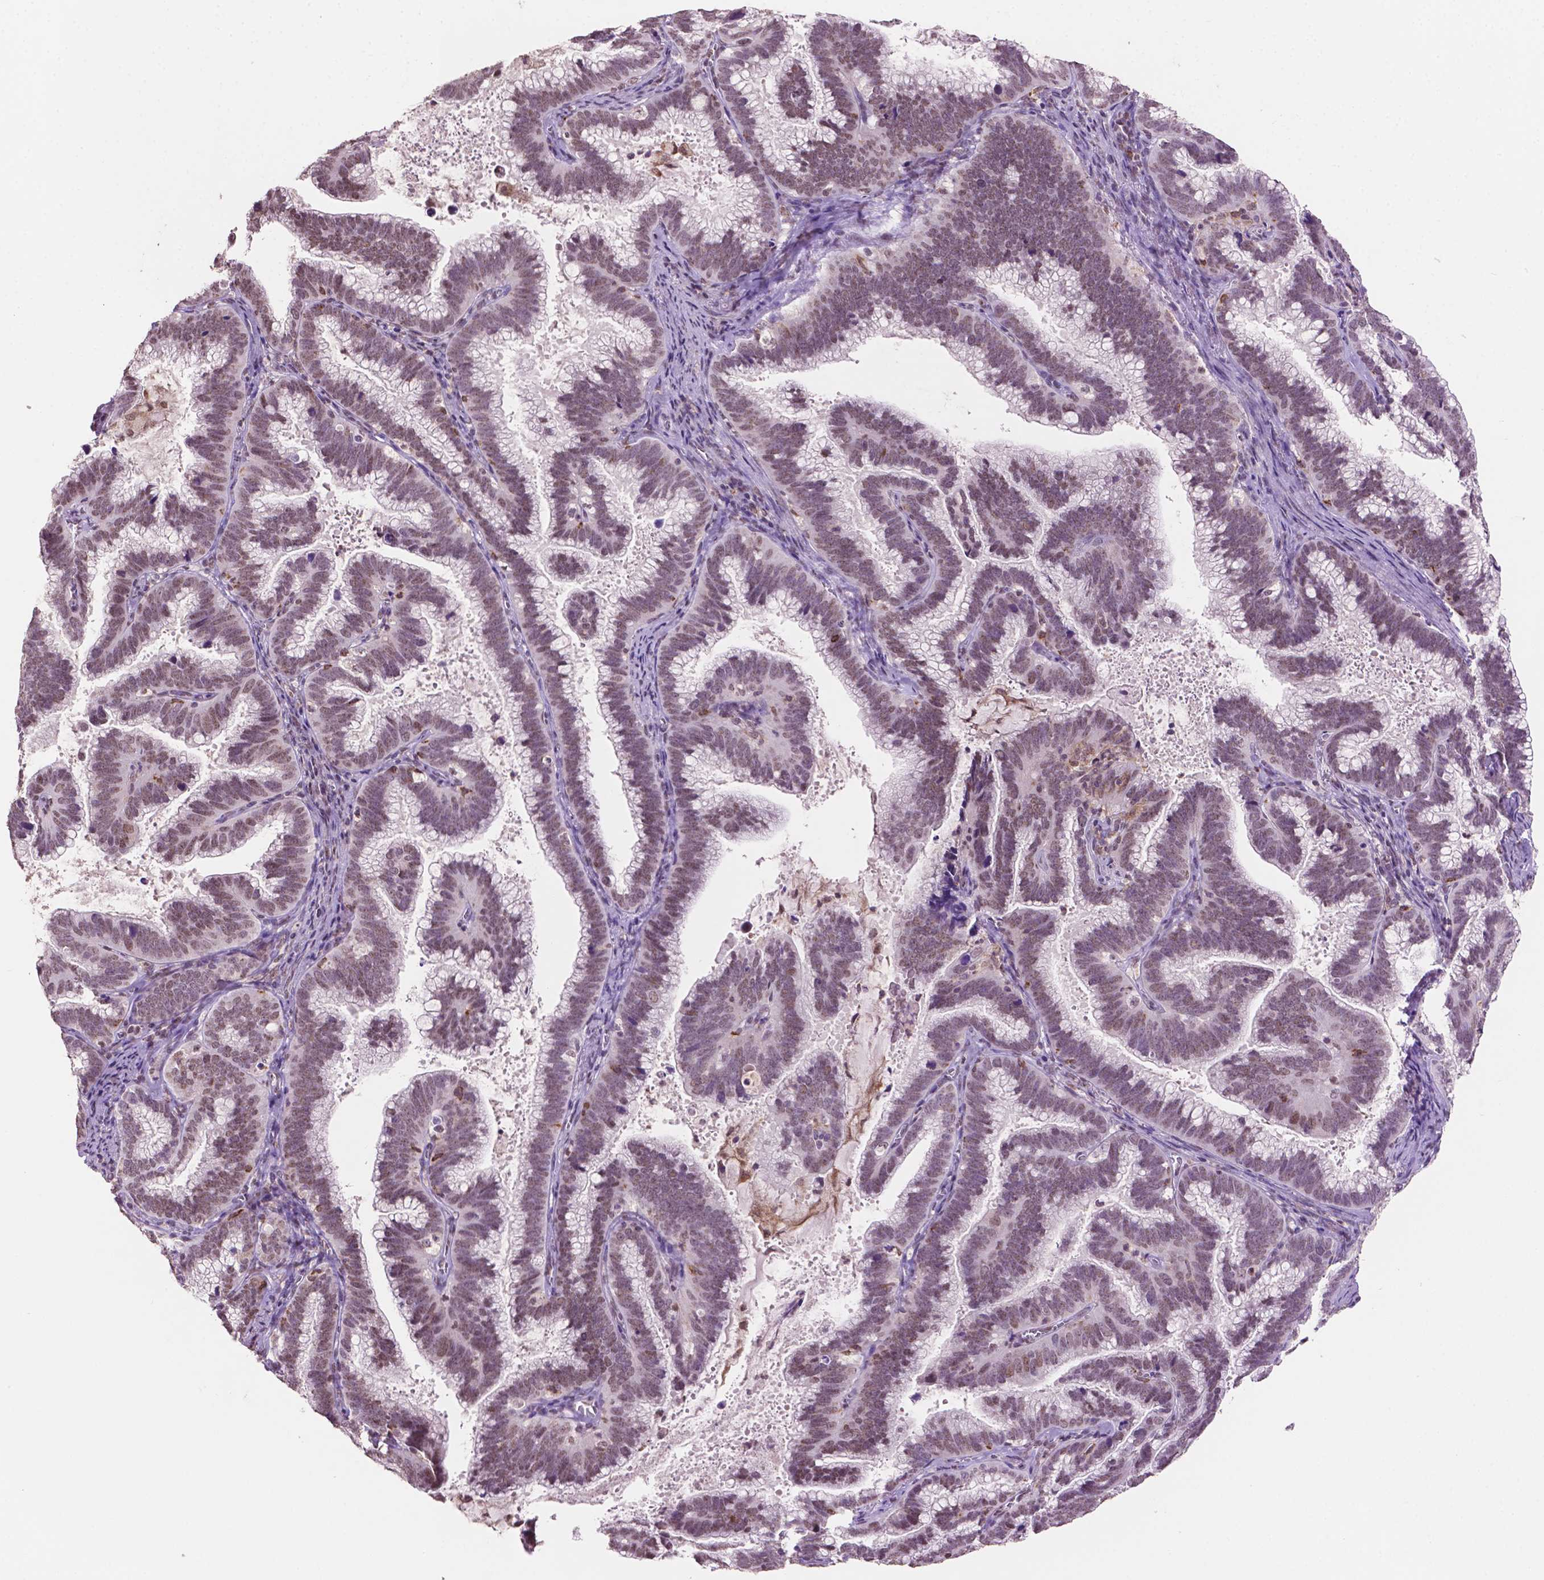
{"staining": {"intensity": "weak", "quantity": ">75%", "location": "nuclear"}, "tissue": "cervical cancer", "cell_type": "Tumor cells", "image_type": "cancer", "snomed": [{"axis": "morphology", "description": "Adenocarcinoma, NOS"}, {"axis": "topography", "description": "Cervix"}], "caption": "This photomicrograph demonstrates immunohistochemistry (IHC) staining of human adenocarcinoma (cervical), with low weak nuclear expression in approximately >75% of tumor cells.", "gene": "PTPN6", "patient": {"sex": "female", "age": 61}}